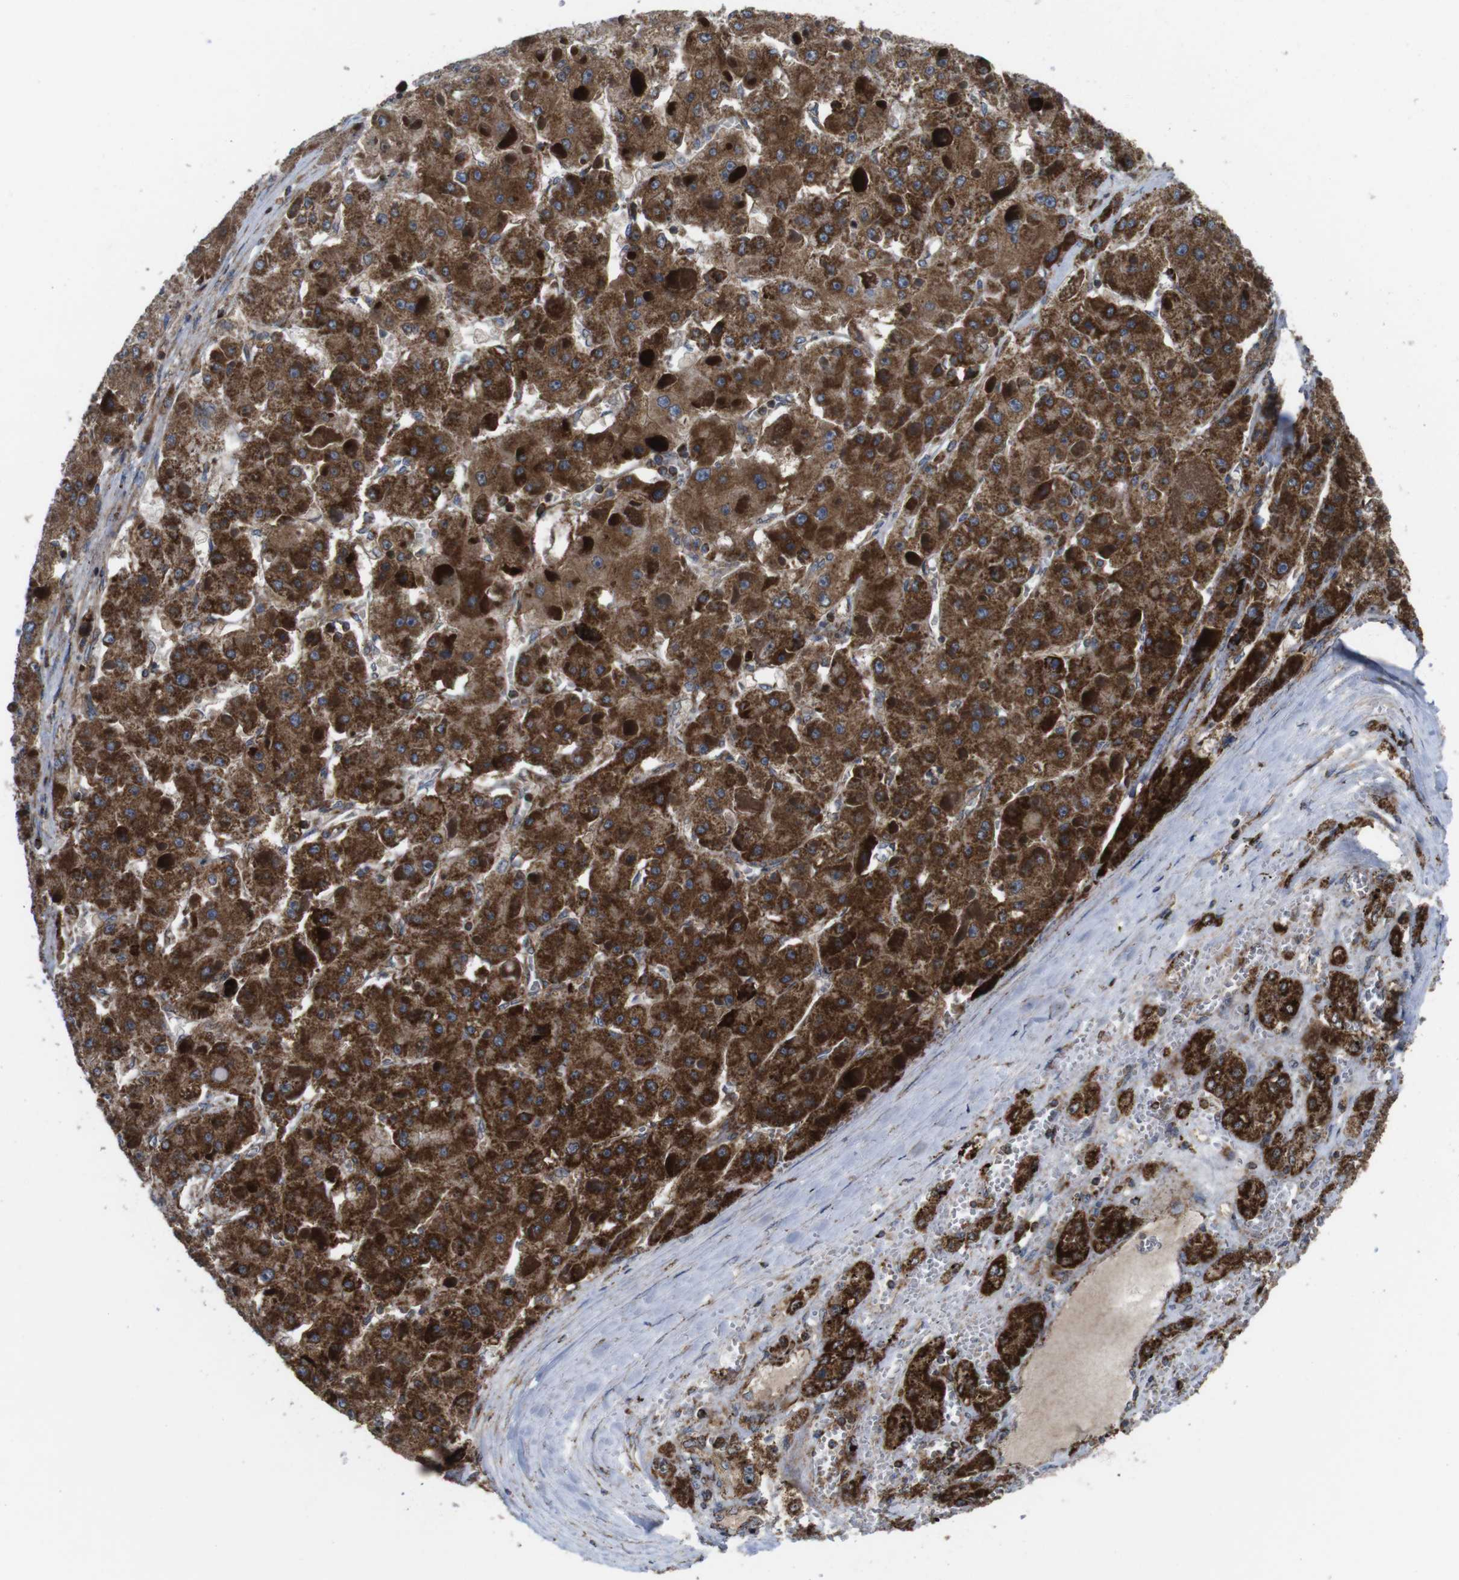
{"staining": {"intensity": "strong", "quantity": ">75%", "location": "cytoplasmic/membranous"}, "tissue": "liver cancer", "cell_type": "Tumor cells", "image_type": "cancer", "snomed": [{"axis": "morphology", "description": "Carcinoma, Hepatocellular, NOS"}, {"axis": "topography", "description": "Liver"}], "caption": "The micrograph exhibits a brown stain indicating the presence of a protein in the cytoplasmic/membranous of tumor cells in liver cancer (hepatocellular carcinoma).", "gene": "HK1", "patient": {"sex": "female", "age": 73}}